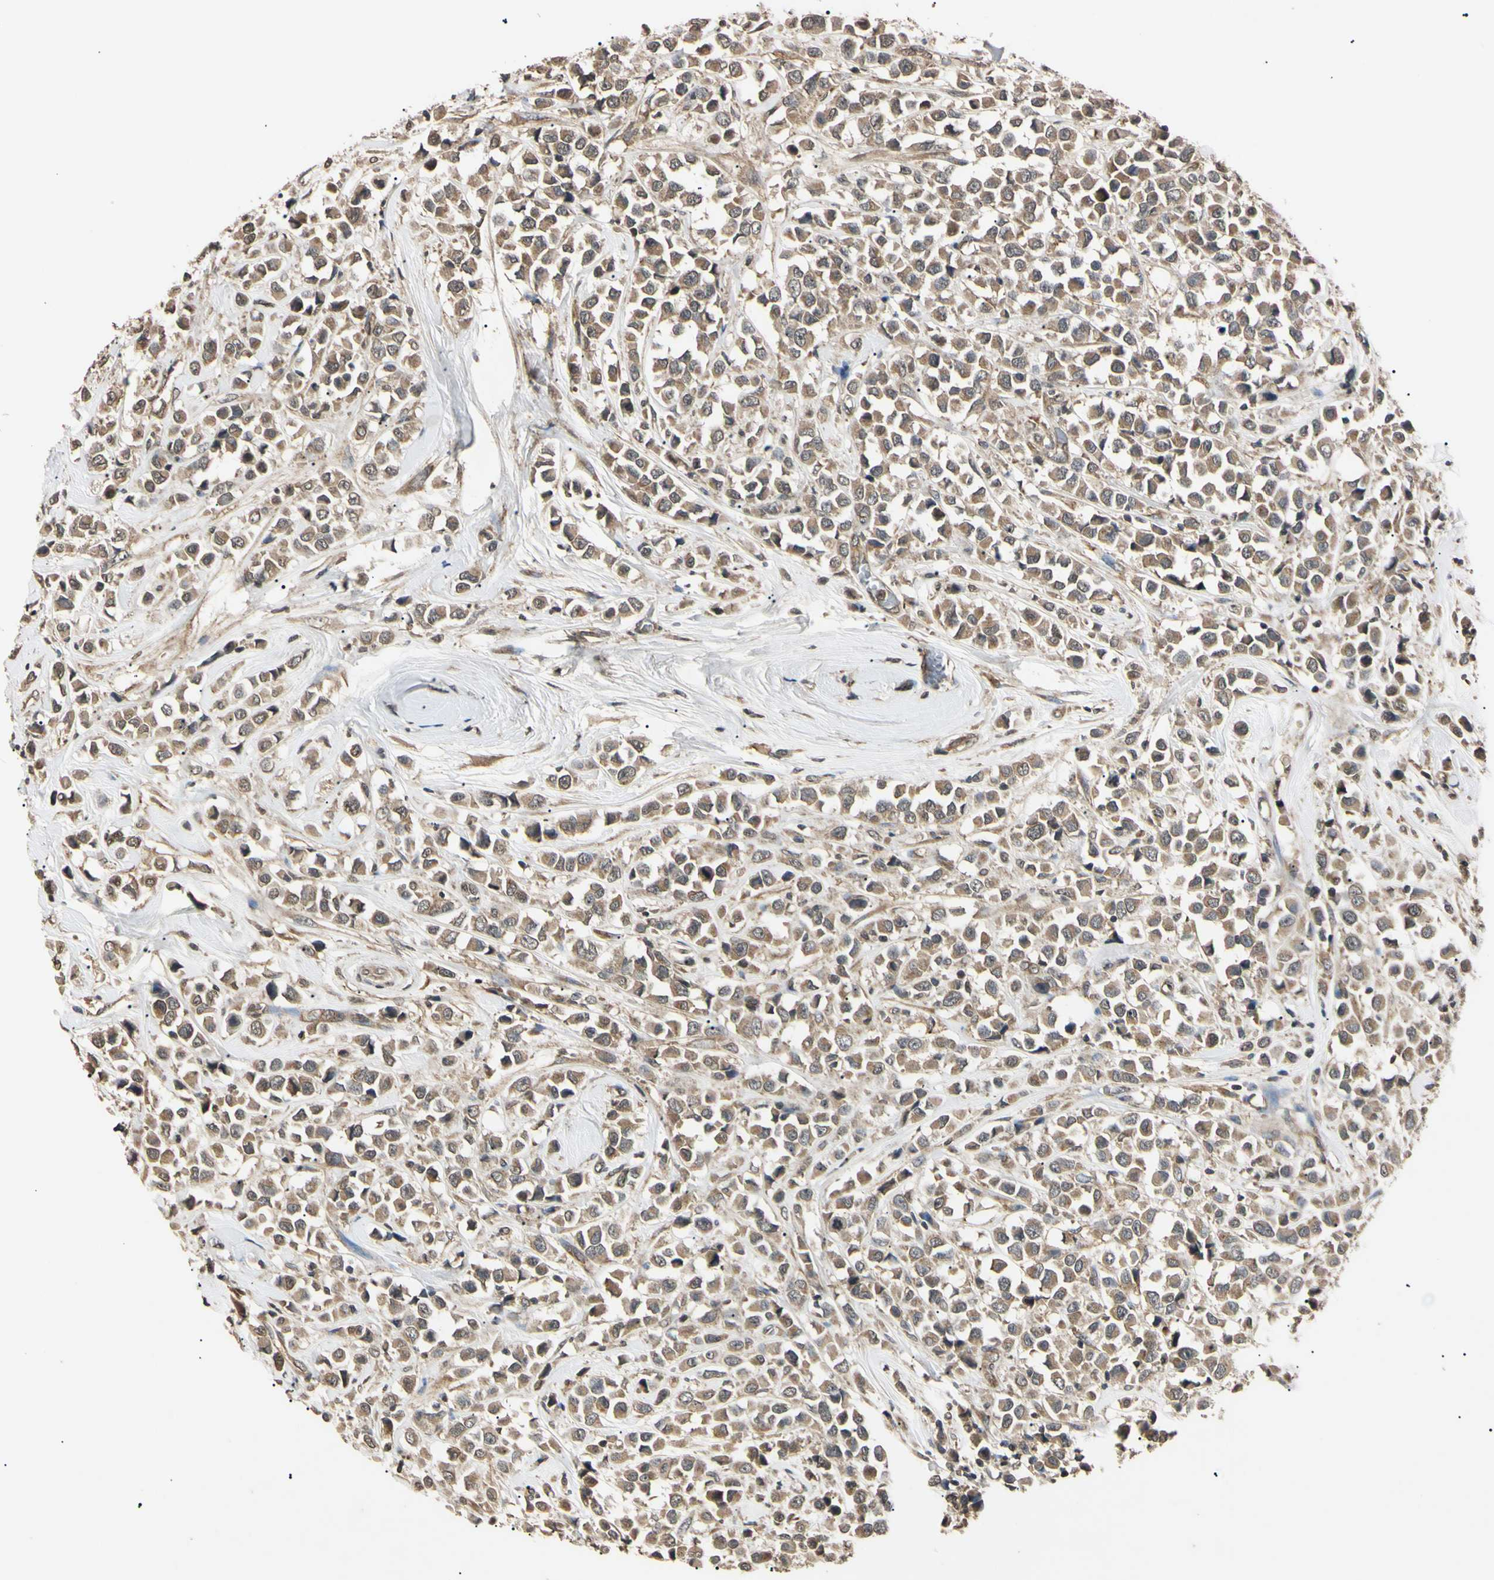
{"staining": {"intensity": "moderate", "quantity": "25%-75%", "location": "cytoplasmic/membranous"}, "tissue": "breast cancer", "cell_type": "Tumor cells", "image_type": "cancer", "snomed": [{"axis": "morphology", "description": "Duct carcinoma"}, {"axis": "topography", "description": "Breast"}], "caption": "The histopathology image demonstrates a brown stain indicating the presence of a protein in the cytoplasmic/membranous of tumor cells in breast cancer. The protein of interest is stained brown, and the nuclei are stained in blue (DAB (3,3'-diaminobenzidine) IHC with brightfield microscopy, high magnification).", "gene": "EPN1", "patient": {"sex": "female", "age": 61}}